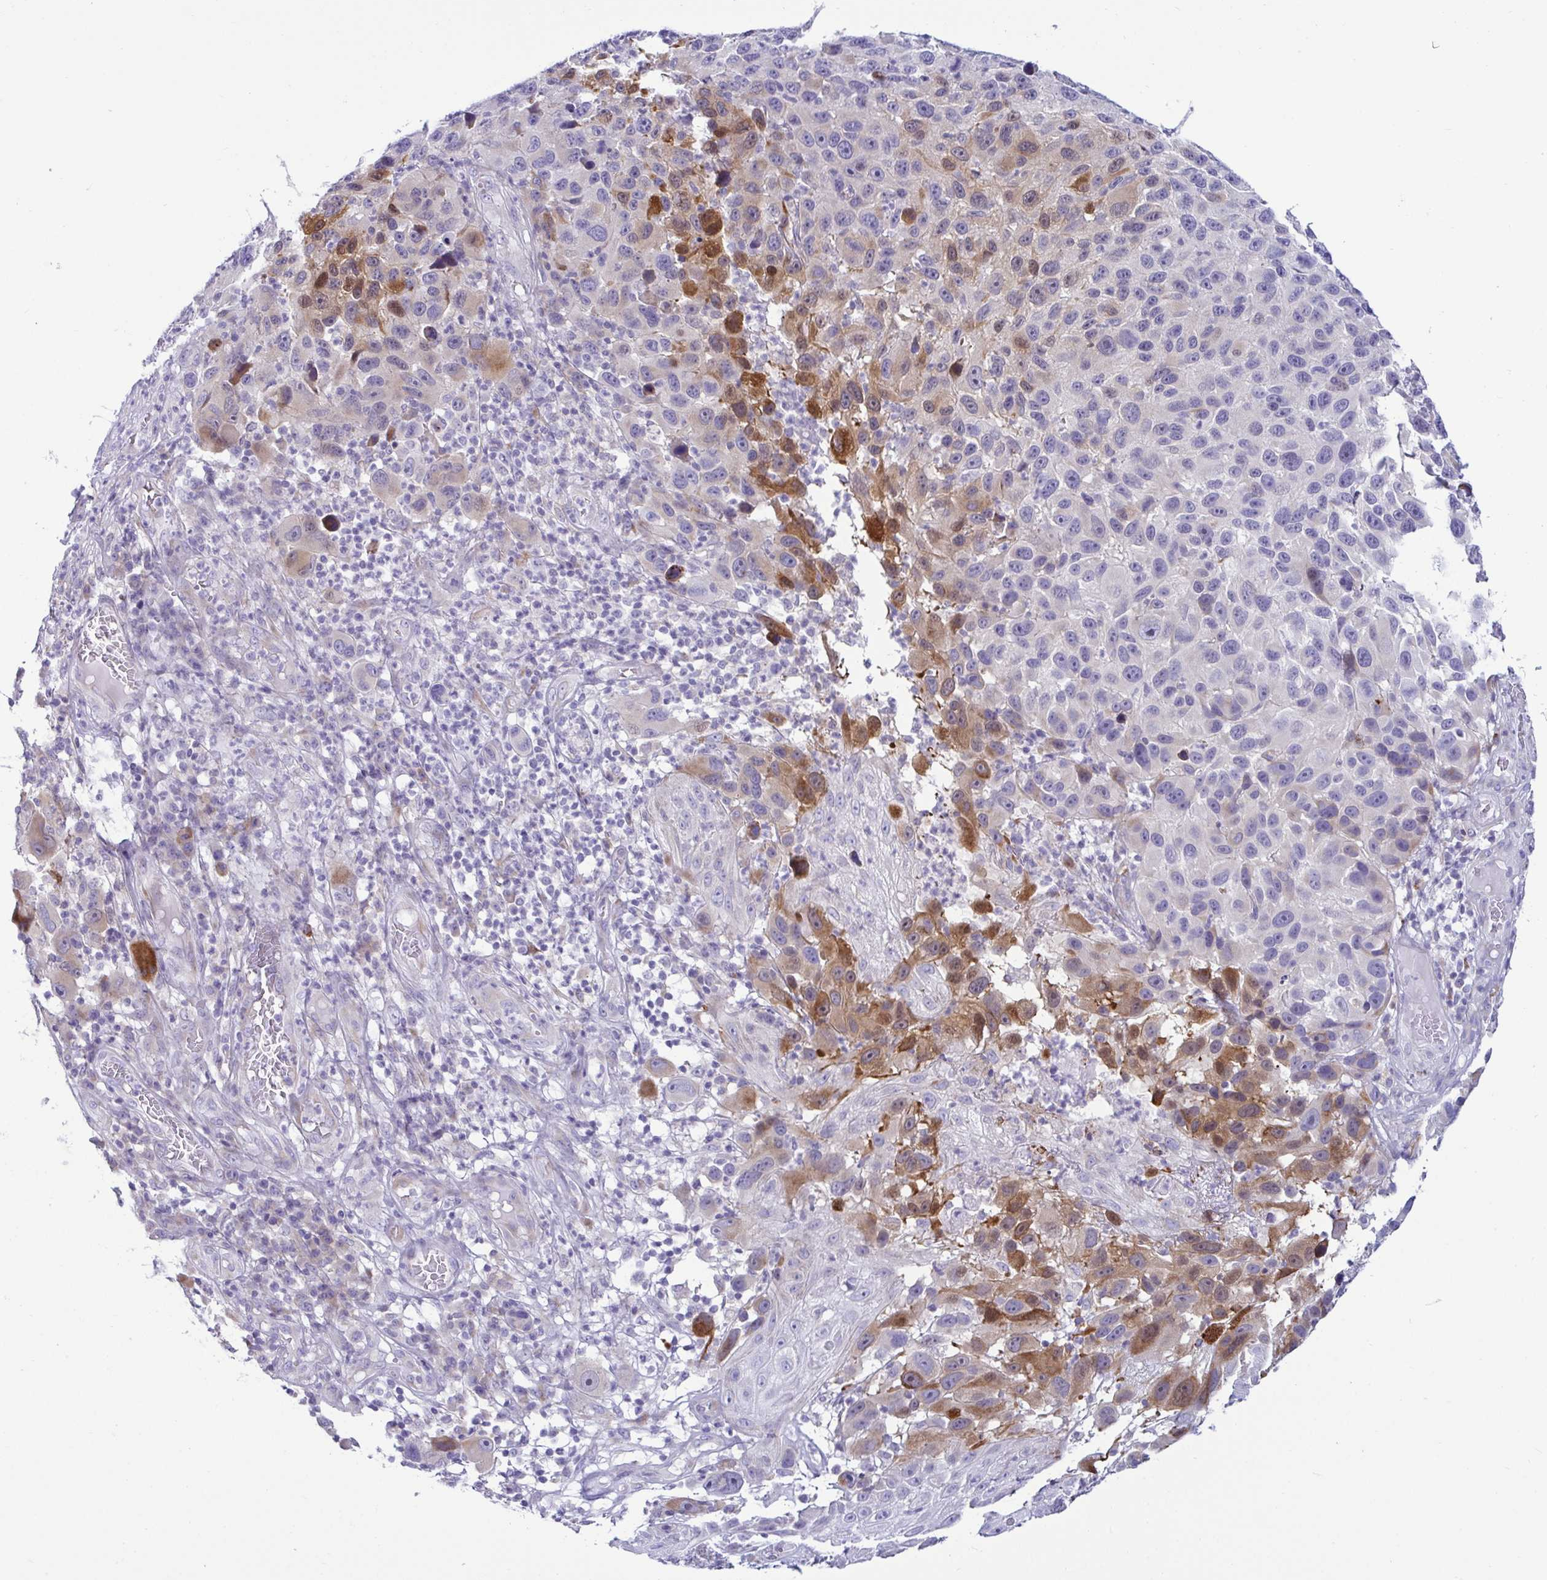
{"staining": {"intensity": "moderate", "quantity": "<25%", "location": "cytoplasmic/membranous"}, "tissue": "melanoma", "cell_type": "Tumor cells", "image_type": "cancer", "snomed": [{"axis": "morphology", "description": "Malignant melanoma, NOS"}, {"axis": "topography", "description": "Skin"}], "caption": "DAB (3,3'-diaminobenzidine) immunohistochemical staining of human malignant melanoma shows moderate cytoplasmic/membranous protein staining in about <25% of tumor cells. The staining was performed using DAB (3,3'-diaminobenzidine) to visualize the protein expression in brown, while the nuclei were stained in blue with hematoxylin (Magnification: 20x).", "gene": "TFPI2", "patient": {"sex": "male", "age": 53}}